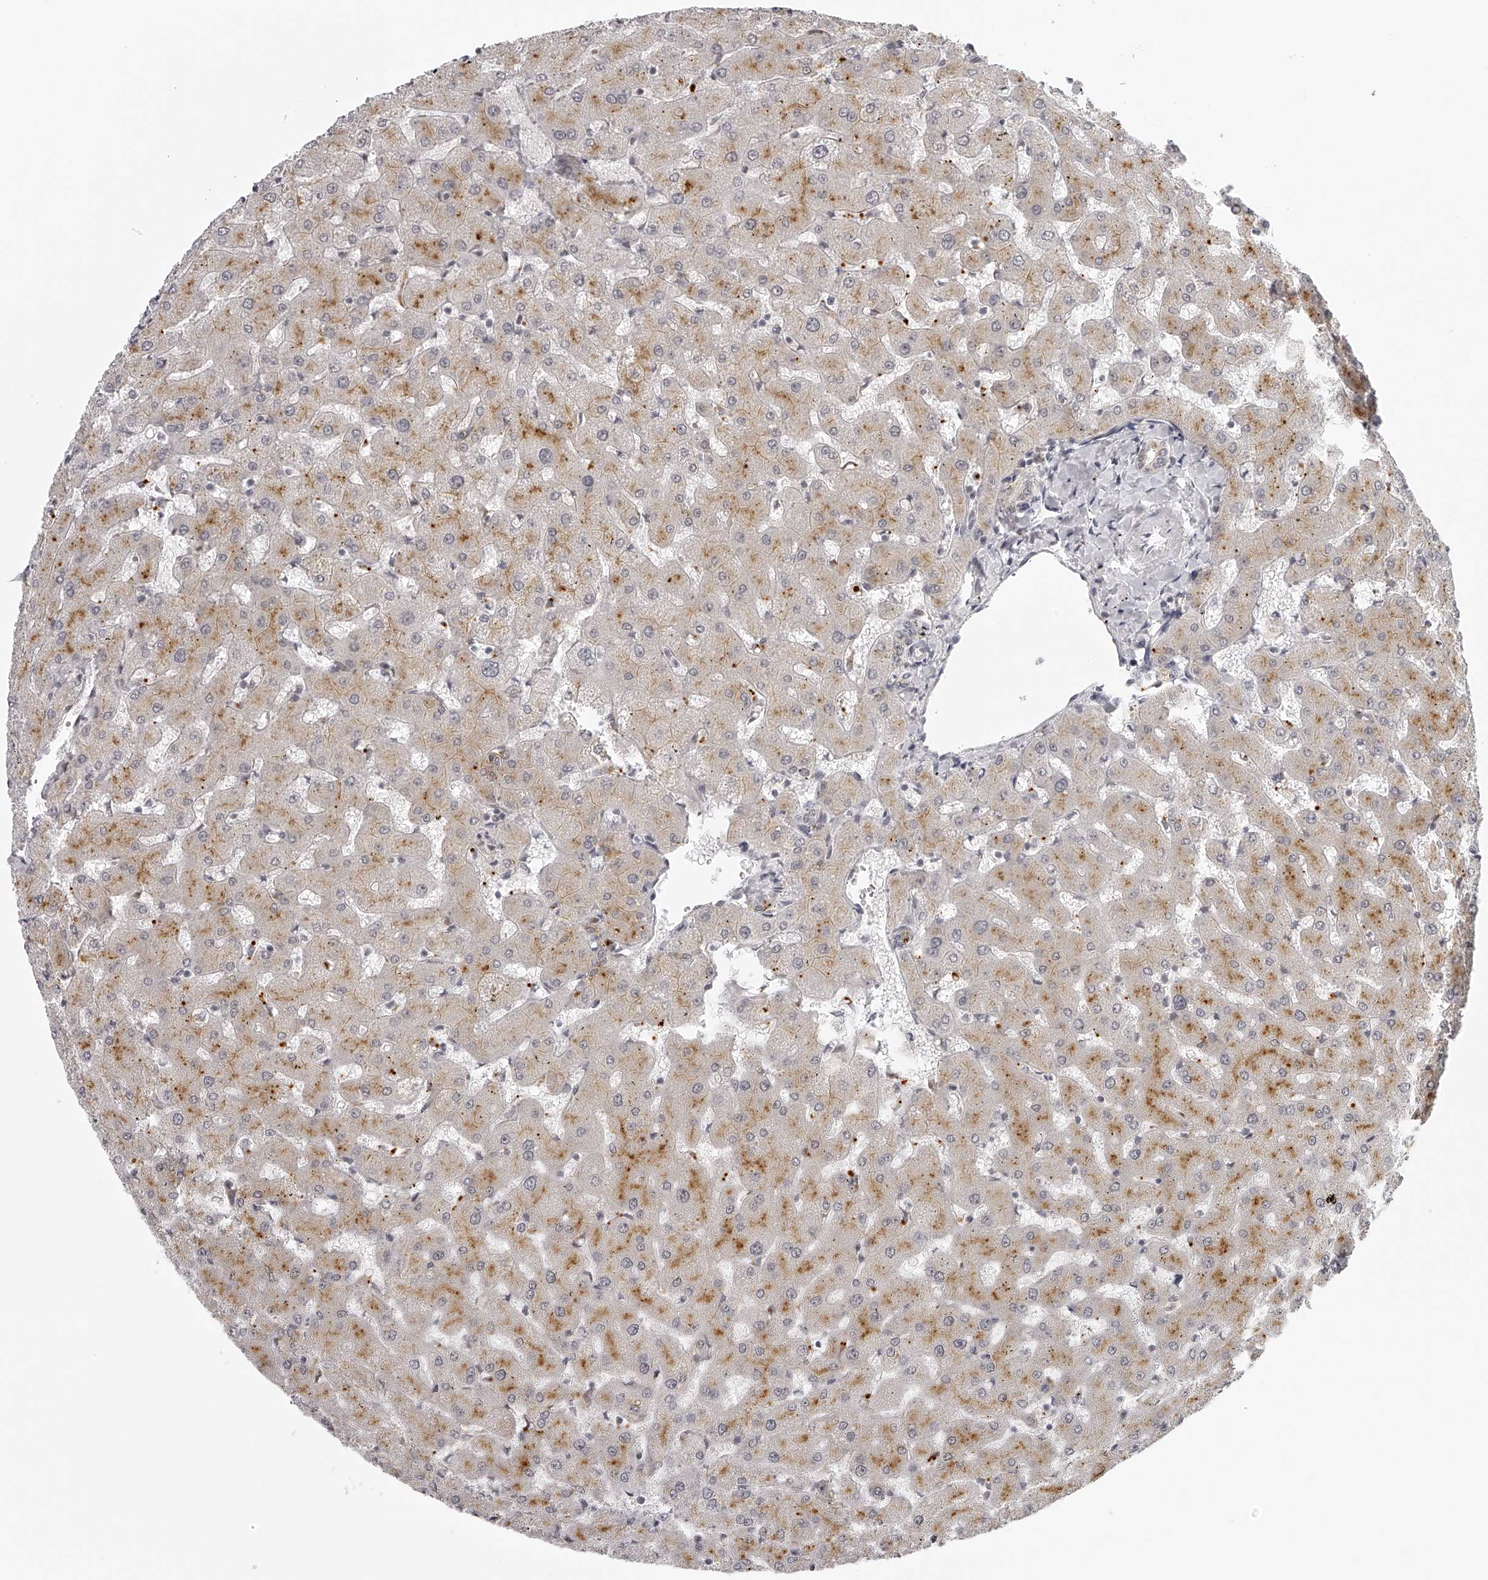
{"staining": {"intensity": "weak", "quantity": "25%-75%", "location": "cytoplasmic/membranous"}, "tissue": "liver", "cell_type": "Cholangiocytes", "image_type": "normal", "snomed": [{"axis": "morphology", "description": "Normal tissue, NOS"}, {"axis": "topography", "description": "Liver"}], "caption": "Protein expression by immunohistochemistry displays weak cytoplasmic/membranous positivity in approximately 25%-75% of cholangiocytes in normal liver. (Stains: DAB (3,3'-diaminobenzidine) in brown, nuclei in blue, Microscopy: brightfield microscopy at high magnification).", "gene": "RNF220", "patient": {"sex": "female", "age": 63}}